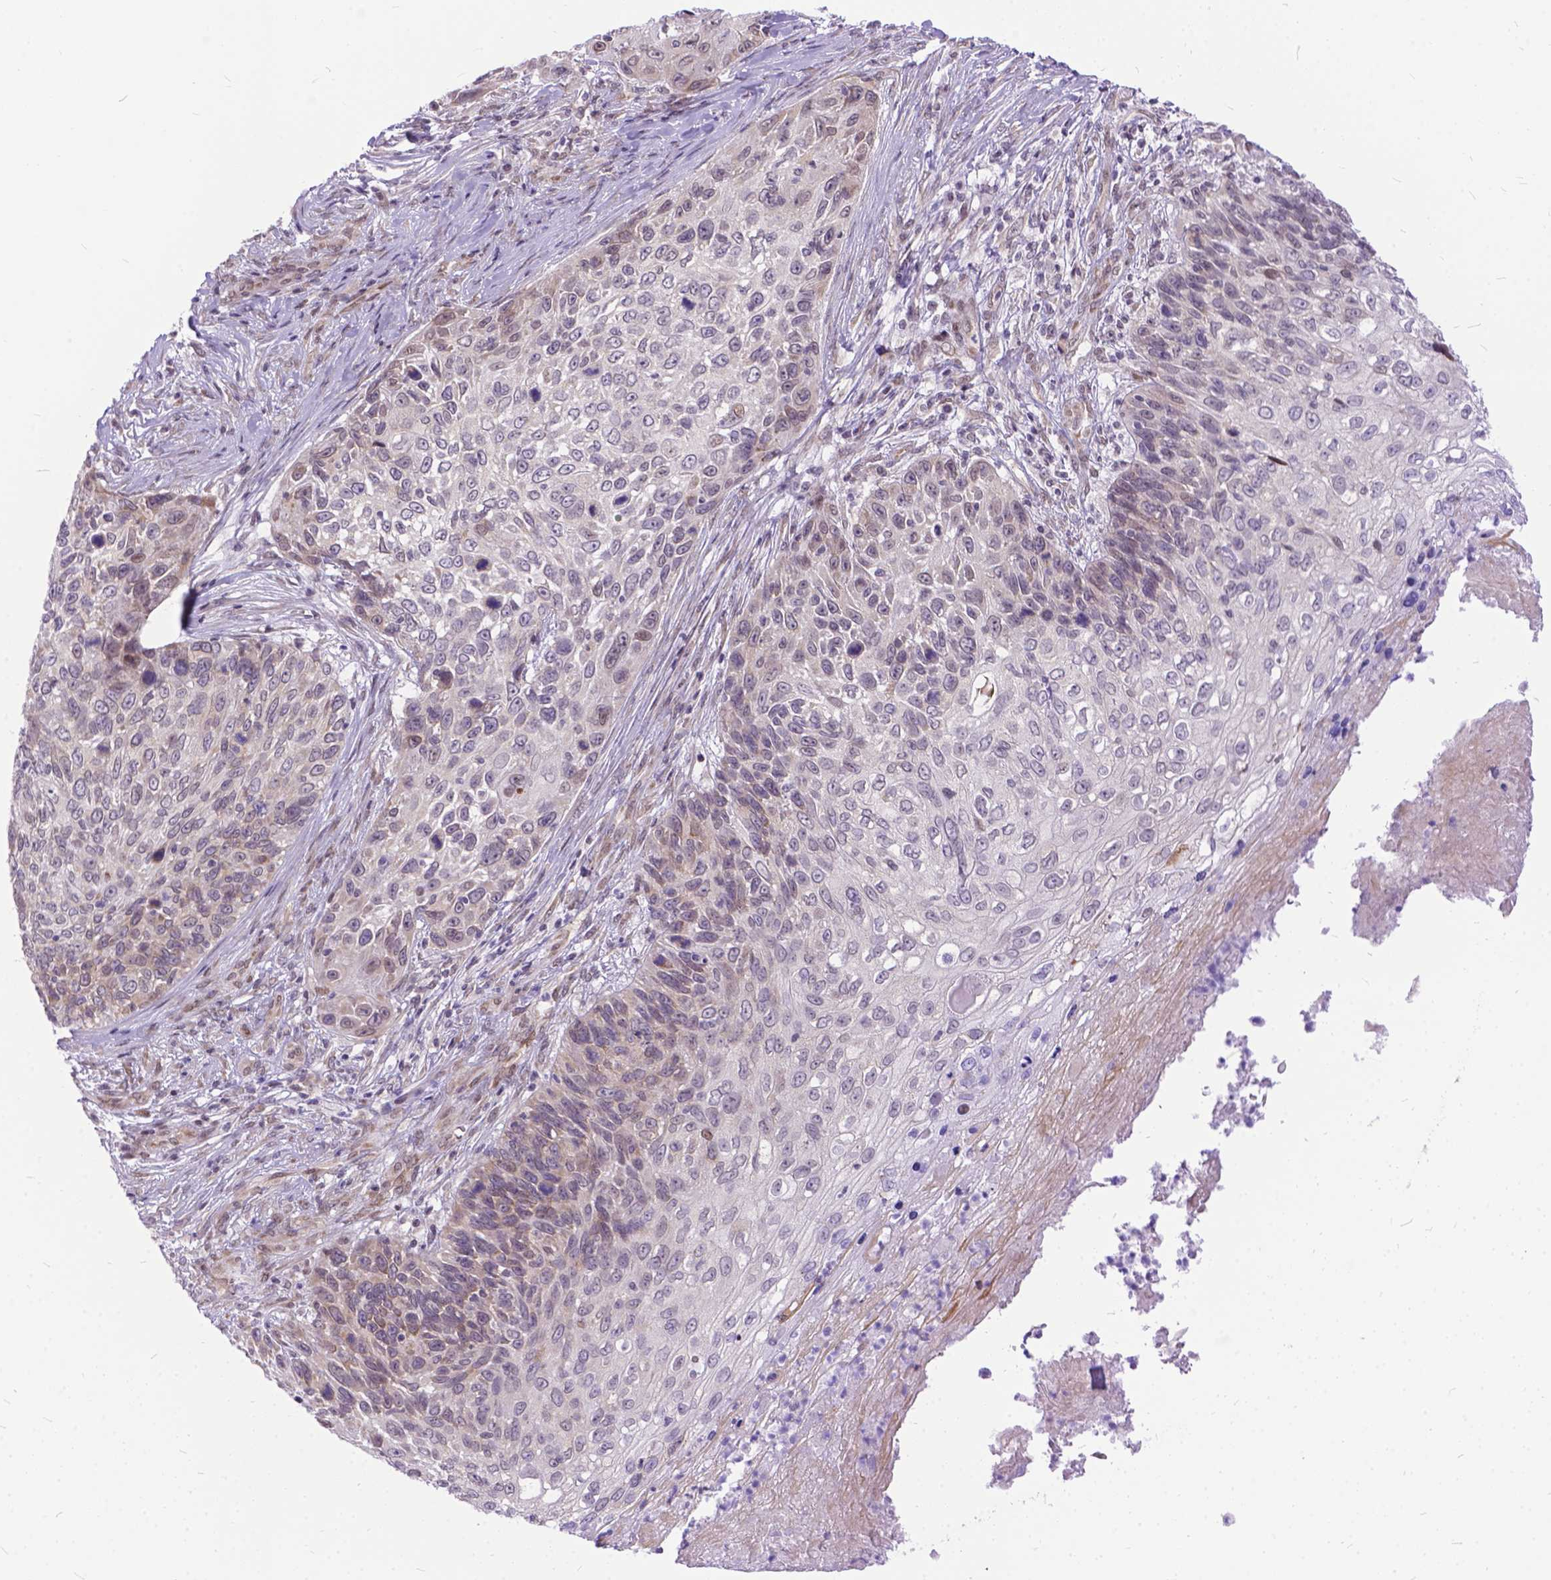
{"staining": {"intensity": "weak", "quantity": "<25%", "location": "cytoplasmic/membranous,nuclear"}, "tissue": "skin cancer", "cell_type": "Tumor cells", "image_type": "cancer", "snomed": [{"axis": "morphology", "description": "Squamous cell carcinoma, NOS"}, {"axis": "topography", "description": "Skin"}], "caption": "Tumor cells are negative for protein expression in human skin squamous cell carcinoma.", "gene": "FAM124B", "patient": {"sex": "male", "age": 92}}